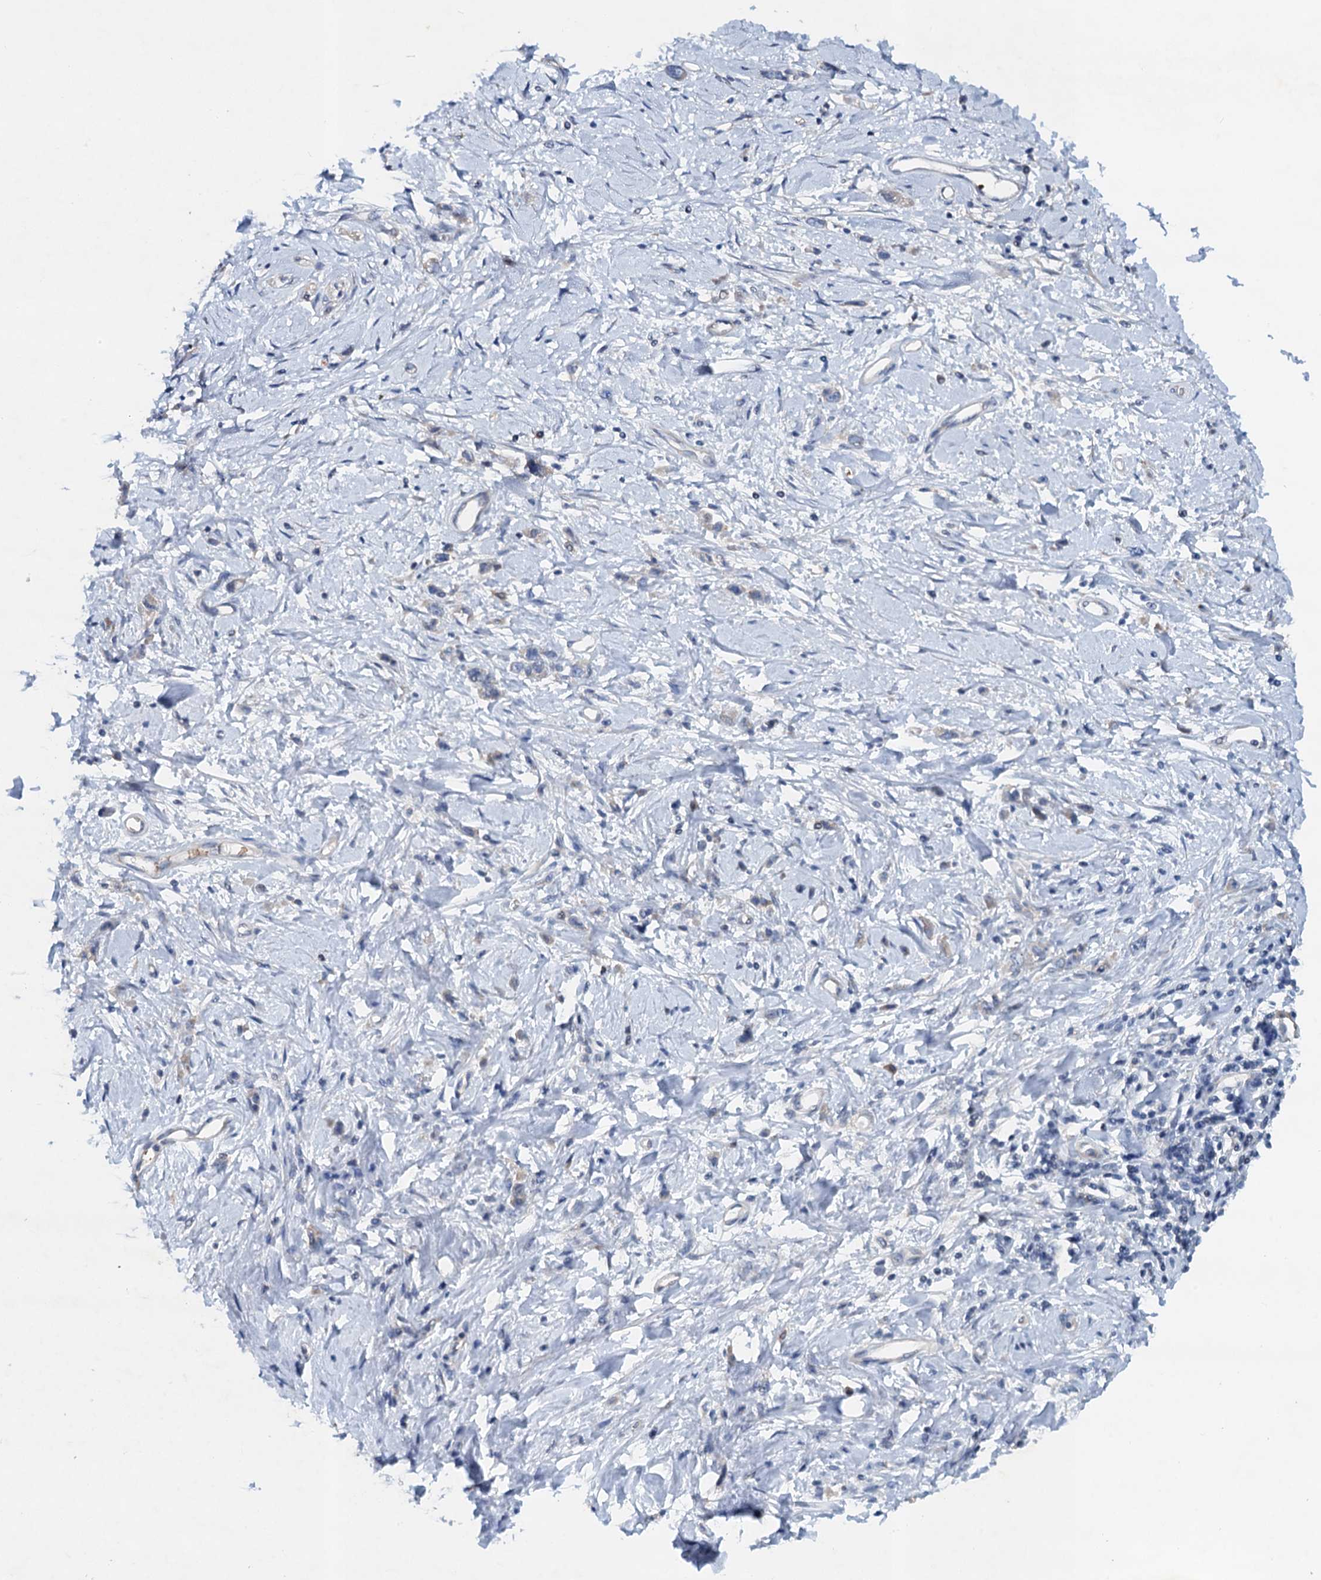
{"staining": {"intensity": "negative", "quantity": "none", "location": "none"}, "tissue": "stomach cancer", "cell_type": "Tumor cells", "image_type": "cancer", "snomed": [{"axis": "morphology", "description": "Adenocarcinoma, NOS"}, {"axis": "topography", "description": "Stomach"}], "caption": "This is an IHC image of human stomach cancer. There is no positivity in tumor cells.", "gene": "NBEA", "patient": {"sex": "female", "age": 76}}